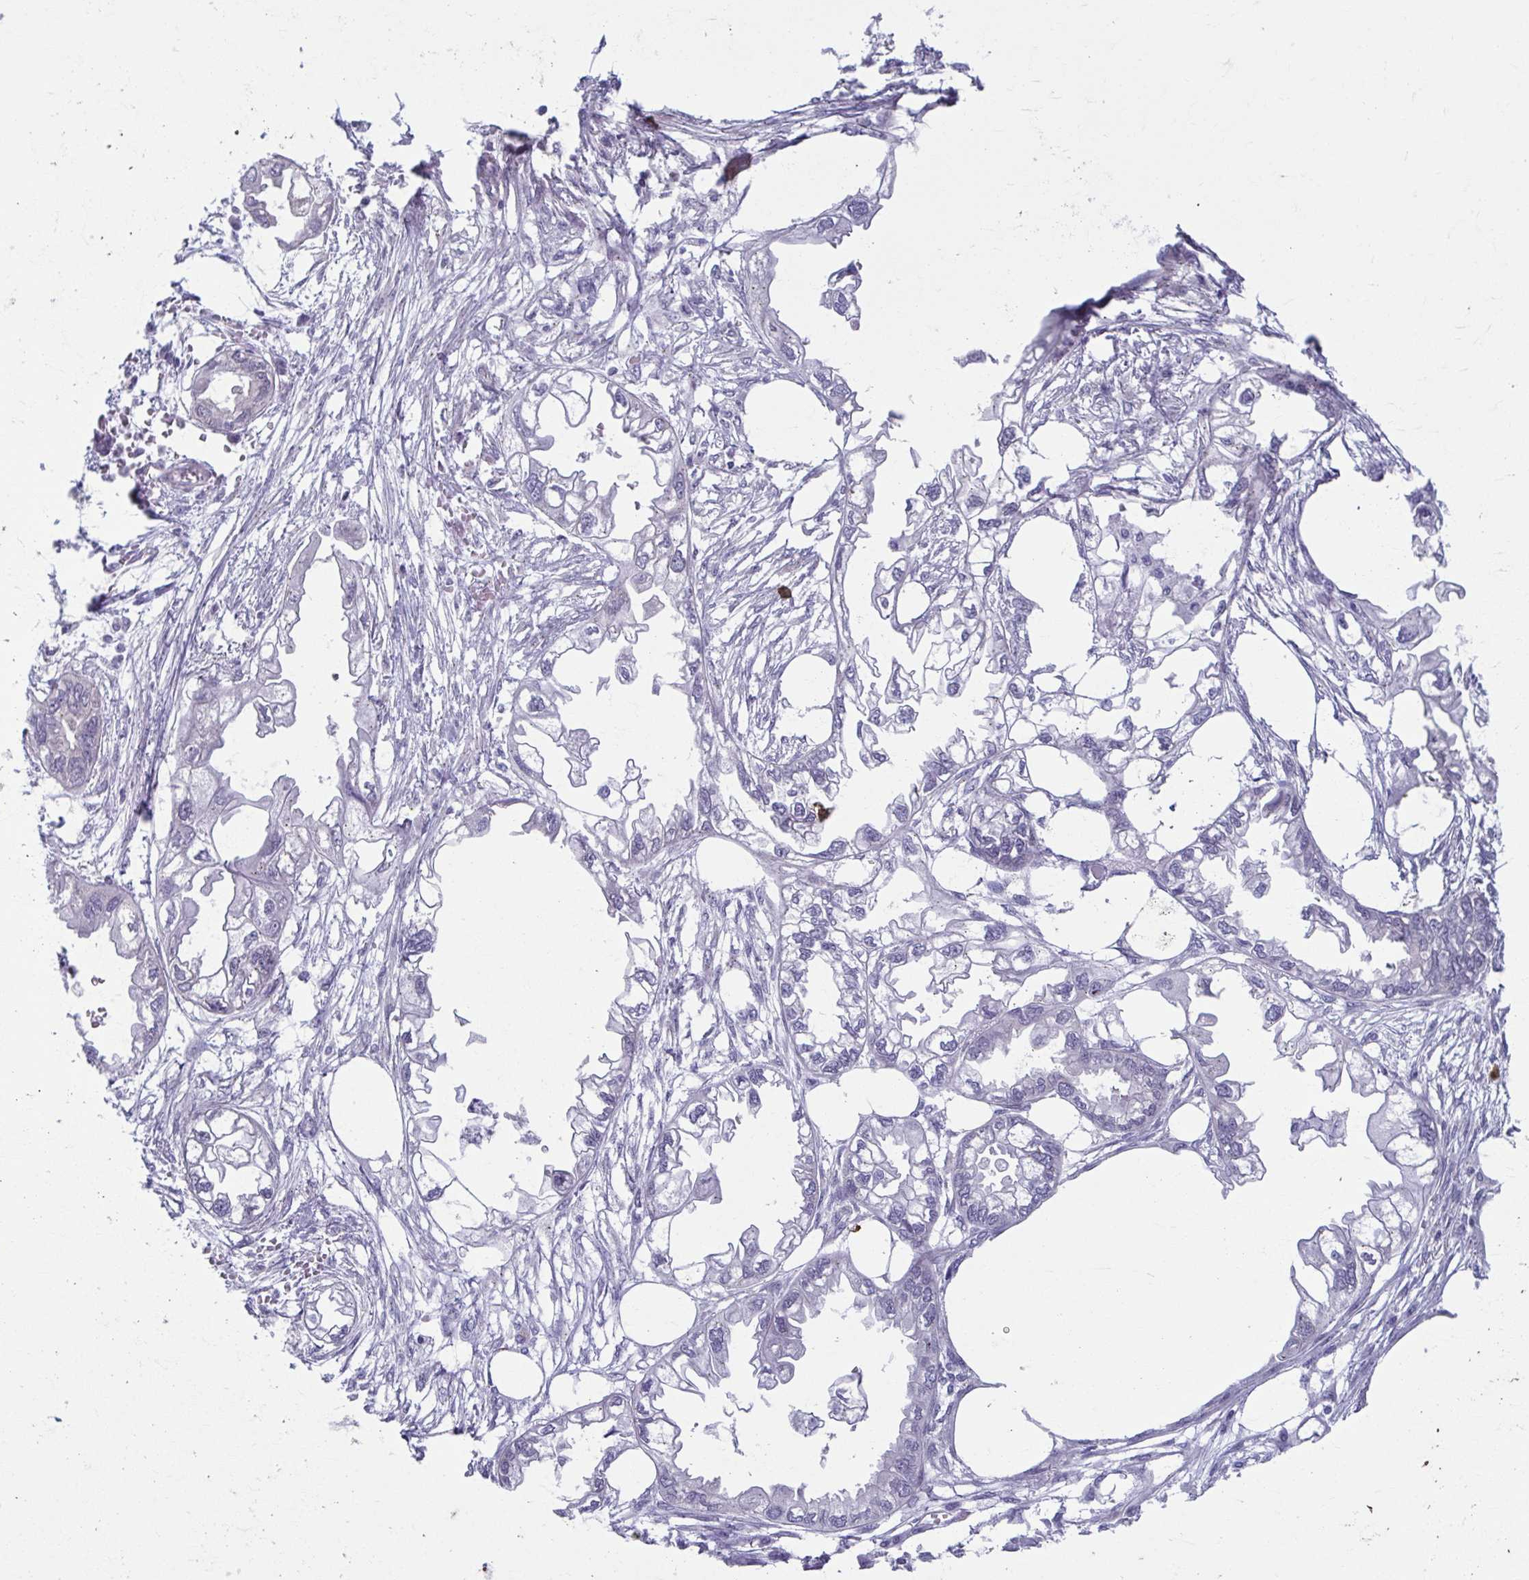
{"staining": {"intensity": "negative", "quantity": "none", "location": "none"}, "tissue": "endometrial cancer", "cell_type": "Tumor cells", "image_type": "cancer", "snomed": [{"axis": "morphology", "description": "Adenocarcinoma, NOS"}, {"axis": "morphology", "description": "Adenocarcinoma, metastatic, NOS"}, {"axis": "topography", "description": "Adipose tissue"}, {"axis": "topography", "description": "Endometrium"}], "caption": "Endometrial cancer (metastatic adenocarcinoma) was stained to show a protein in brown. There is no significant expression in tumor cells.", "gene": "TMEM108", "patient": {"sex": "female", "age": 67}}